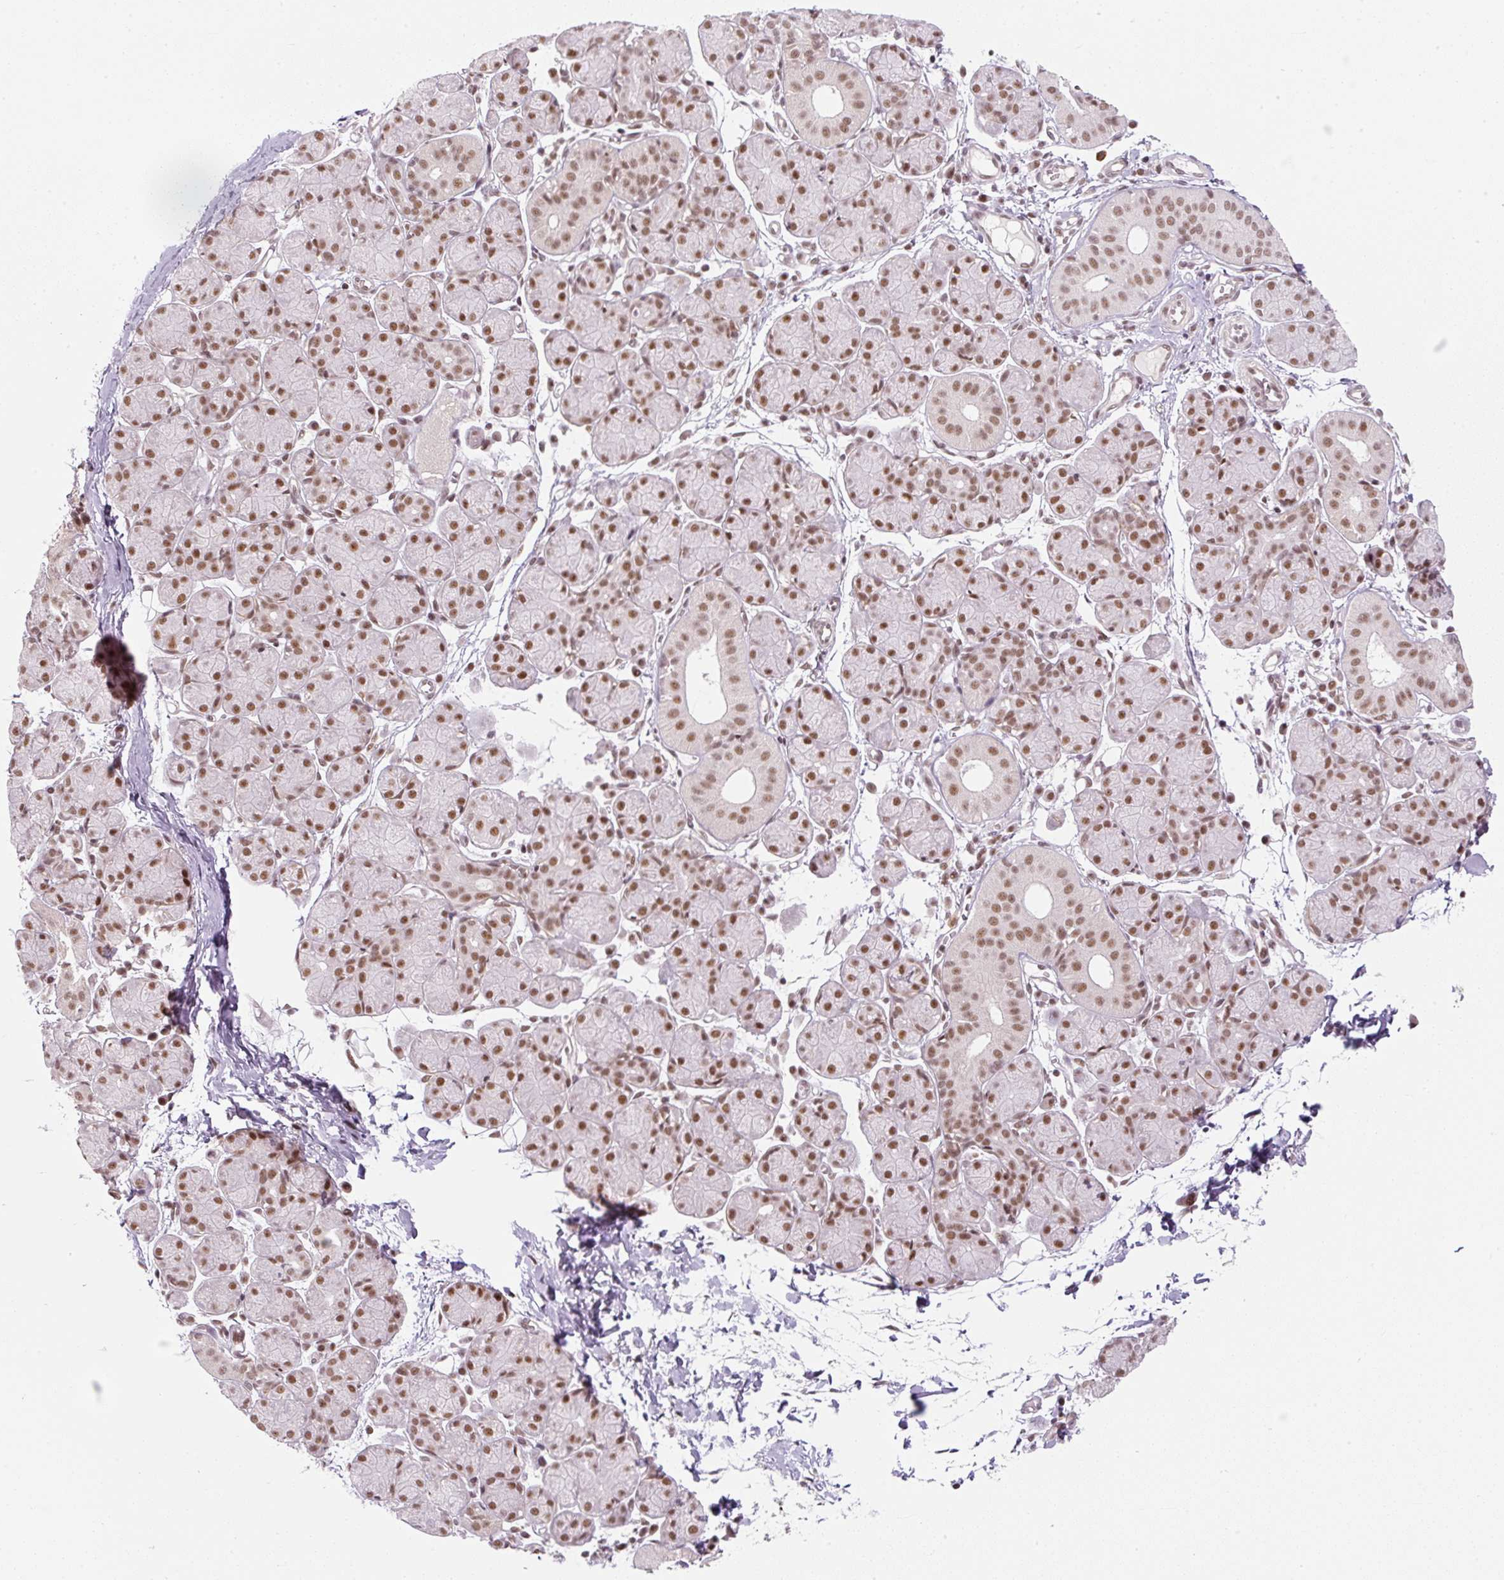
{"staining": {"intensity": "moderate", "quantity": ">75%", "location": "nuclear"}, "tissue": "salivary gland", "cell_type": "Glandular cells", "image_type": "normal", "snomed": [{"axis": "morphology", "description": "Normal tissue, NOS"}, {"axis": "morphology", "description": "Inflammation, NOS"}, {"axis": "topography", "description": "Lymph node"}, {"axis": "topography", "description": "Salivary gland"}], "caption": "A high-resolution micrograph shows immunohistochemistry (IHC) staining of unremarkable salivary gland, which displays moderate nuclear positivity in about >75% of glandular cells.", "gene": "U2AF2", "patient": {"sex": "male", "age": 3}}